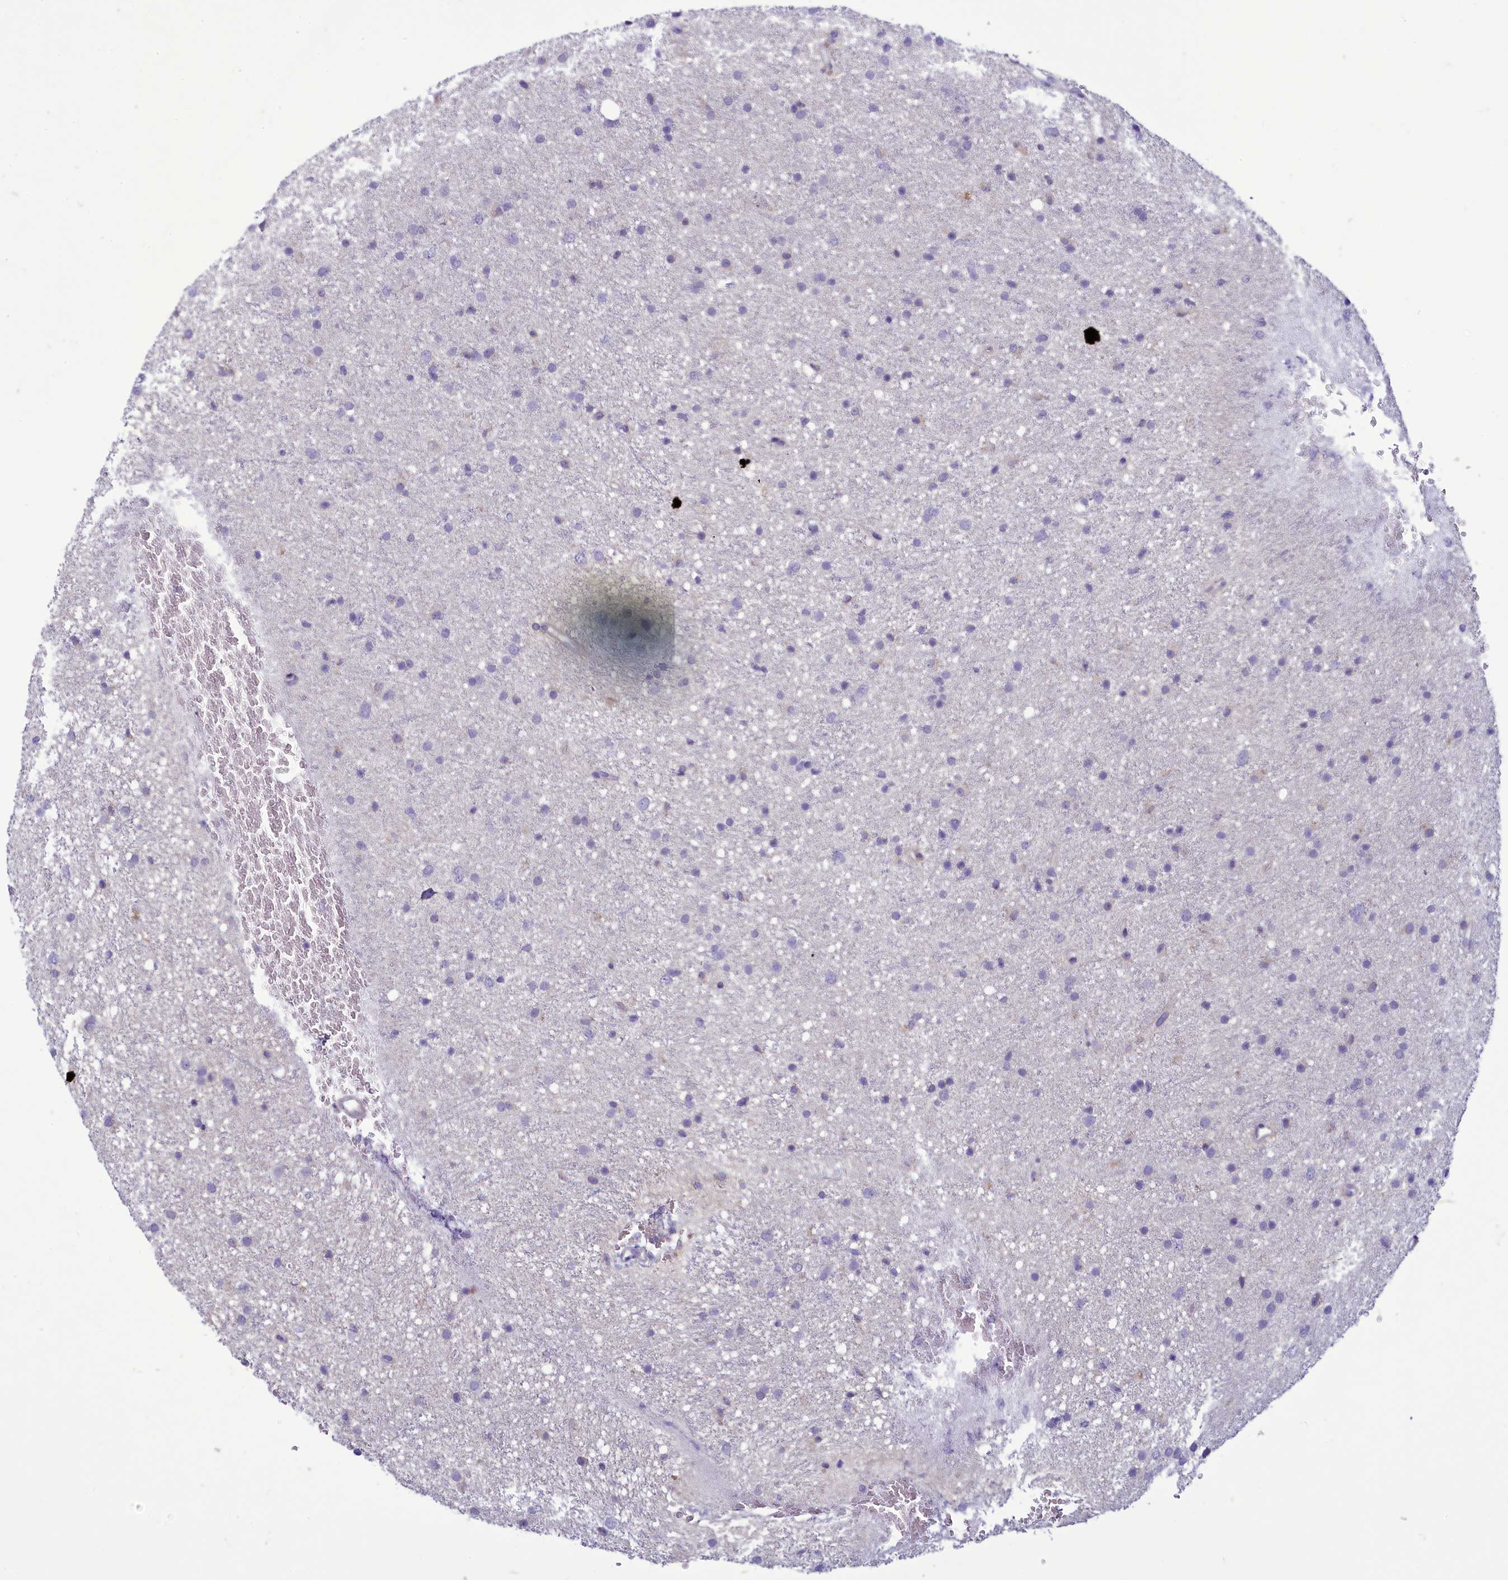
{"staining": {"intensity": "negative", "quantity": "none", "location": "none"}, "tissue": "glioma", "cell_type": "Tumor cells", "image_type": "cancer", "snomed": [{"axis": "morphology", "description": "Glioma, malignant, Low grade"}, {"axis": "topography", "description": "Cerebral cortex"}], "caption": "The histopathology image shows no significant staining in tumor cells of malignant low-grade glioma. (Immunohistochemistry (ihc), brightfield microscopy, high magnification).", "gene": "CENATAC", "patient": {"sex": "female", "age": 39}}